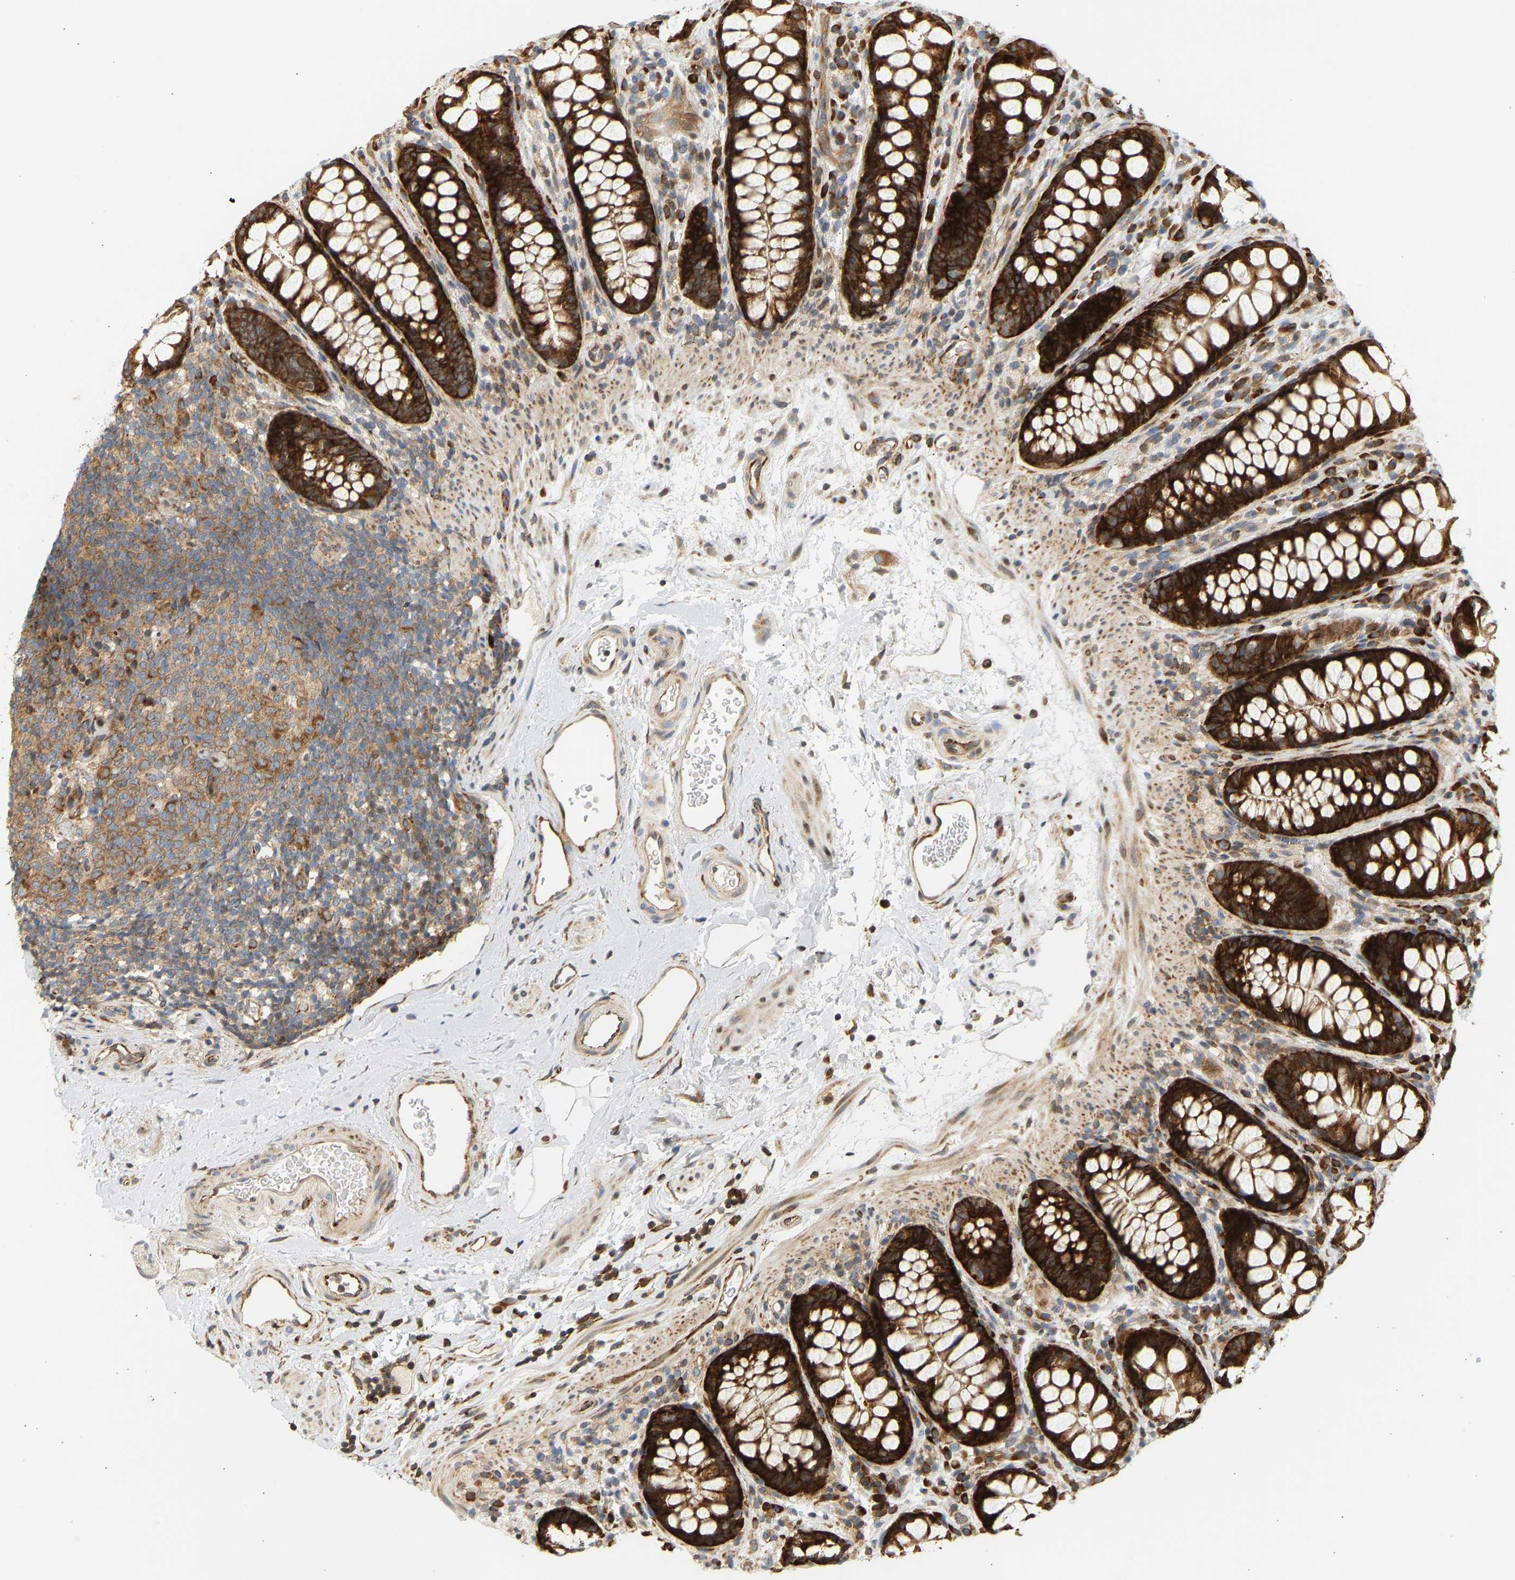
{"staining": {"intensity": "strong", "quantity": ">75%", "location": "cytoplasmic/membranous"}, "tissue": "rectum", "cell_type": "Glandular cells", "image_type": "normal", "snomed": [{"axis": "morphology", "description": "Normal tissue, NOS"}, {"axis": "topography", "description": "Rectum"}], "caption": "Unremarkable rectum was stained to show a protein in brown. There is high levels of strong cytoplasmic/membranous expression in about >75% of glandular cells. Ihc stains the protein in brown and the nuclei are stained blue.", "gene": "RPS14", "patient": {"sex": "female", "age": 65}}